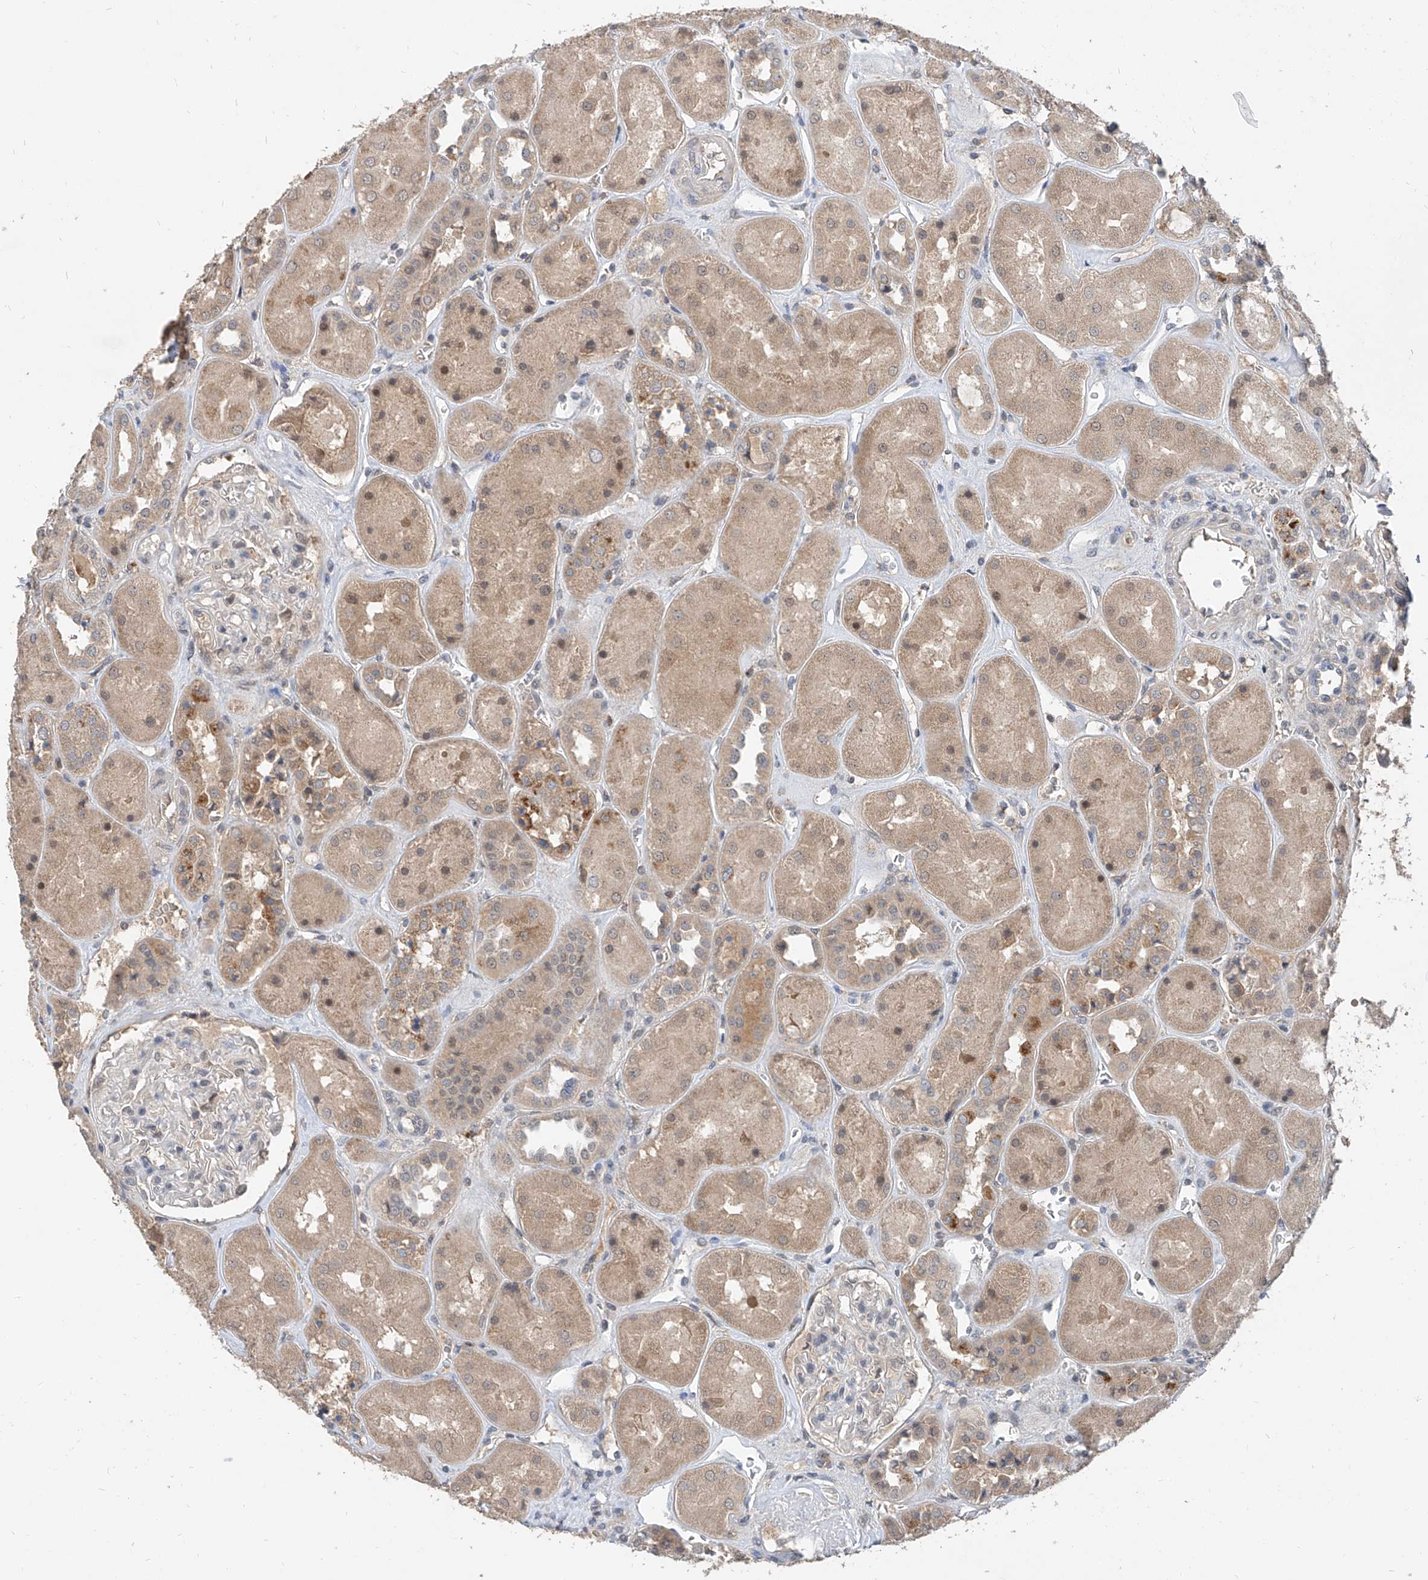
{"staining": {"intensity": "weak", "quantity": "<25%", "location": "cytoplasmic/membranous"}, "tissue": "kidney", "cell_type": "Cells in glomeruli", "image_type": "normal", "snomed": [{"axis": "morphology", "description": "Normal tissue, NOS"}, {"axis": "topography", "description": "Kidney"}], "caption": "This is an IHC image of benign kidney. There is no expression in cells in glomeruli.", "gene": "CARMIL3", "patient": {"sex": "male", "age": 70}}